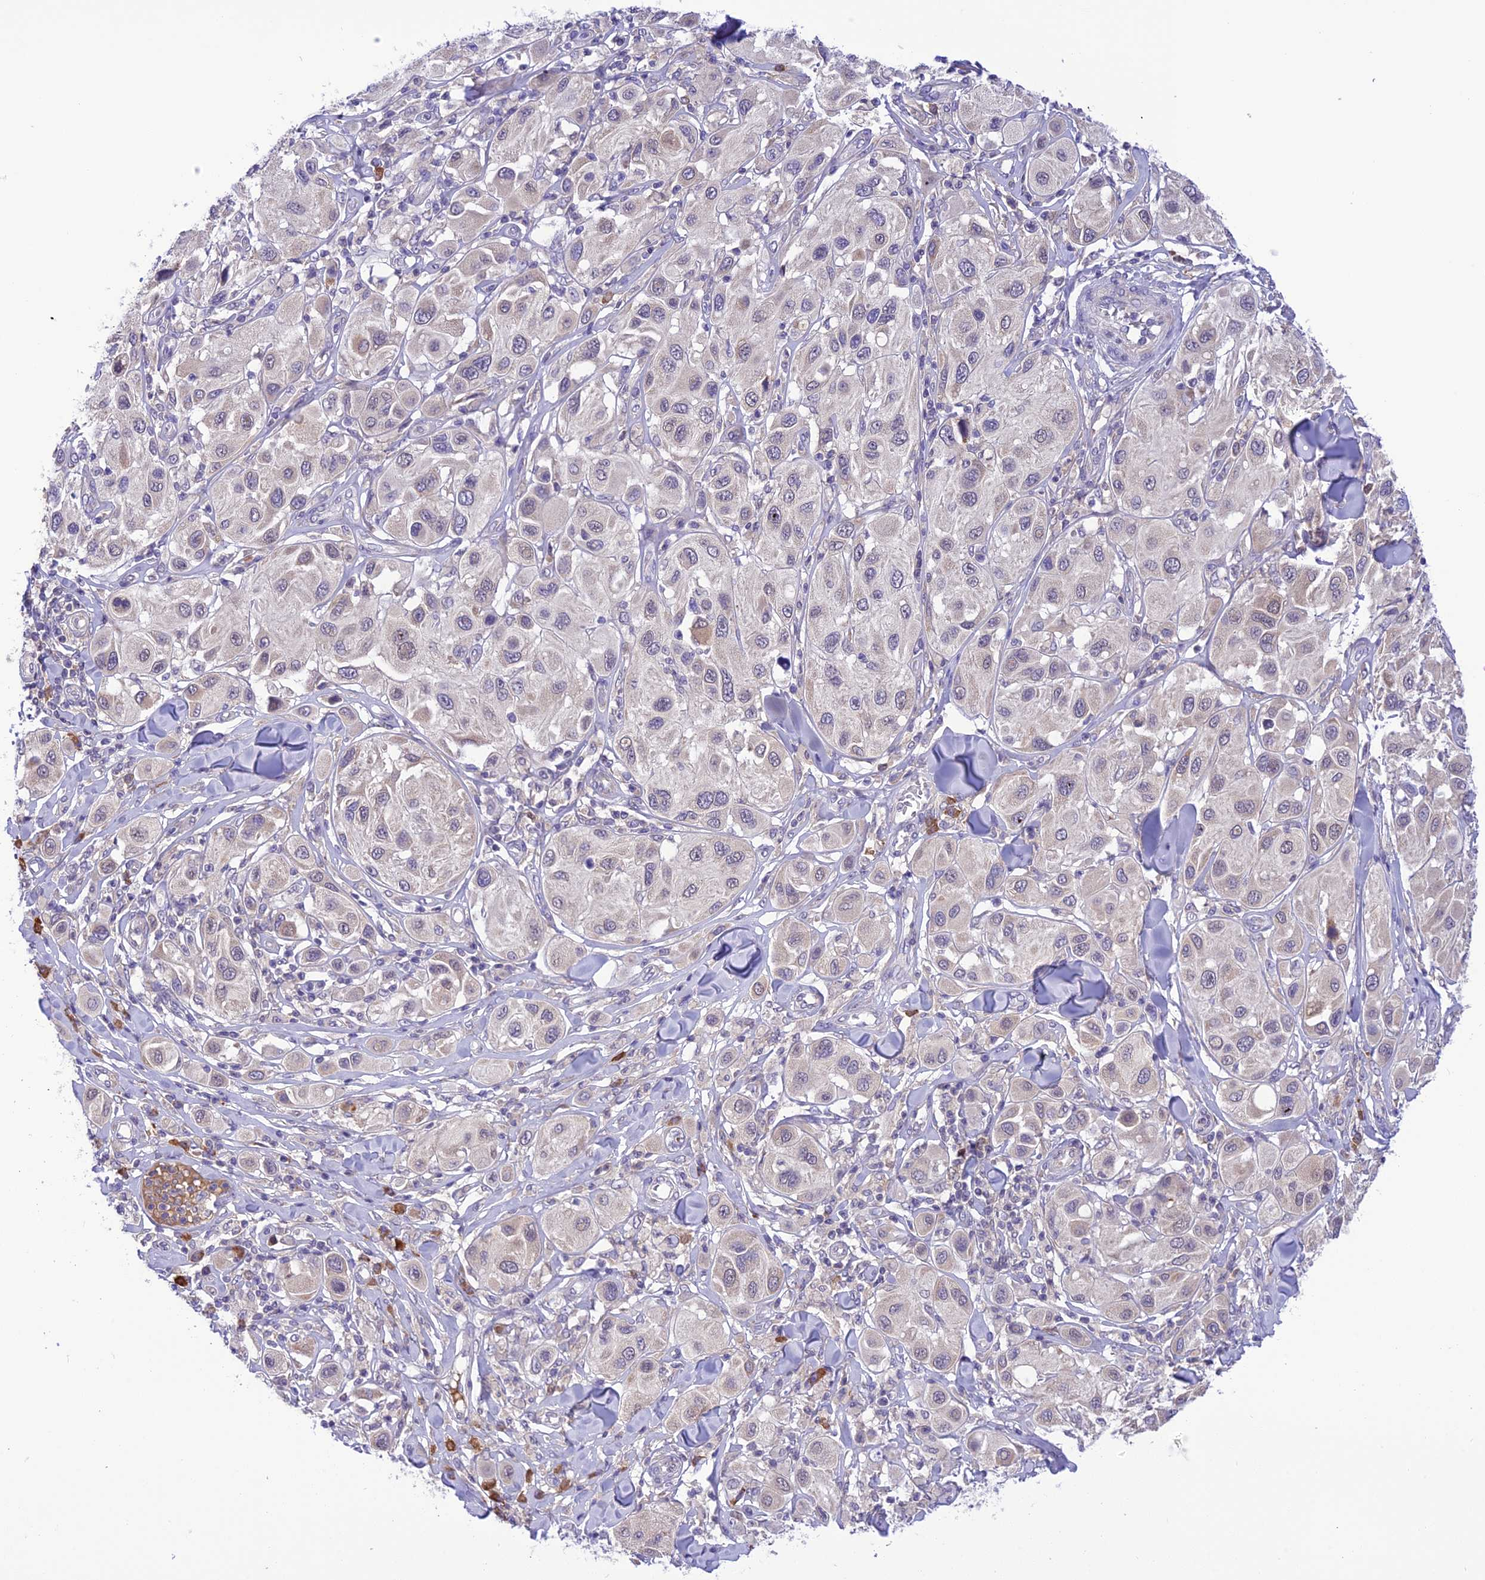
{"staining": {"intensity": "negative", "quantity": "none", "location": "none"}, "tissue": "melanoma", "cell_type": "Tumor cells", "image_type": "cancer", "snomed": [{"axis": "morphology", "description": "Malignant melanoma, Metastatic site"}, {"axis": "topography", "description": "Skin"}], "caption": "Tumor cells show no significant positivity in melanoma. The staining was performed using DAB to visualize the protein expression in brown, while the nuclei were stained in blue with hematoxylin (Magnification: 20x).", "gene": "RNF126", "patient": {"sex": "male", "age": 41}}